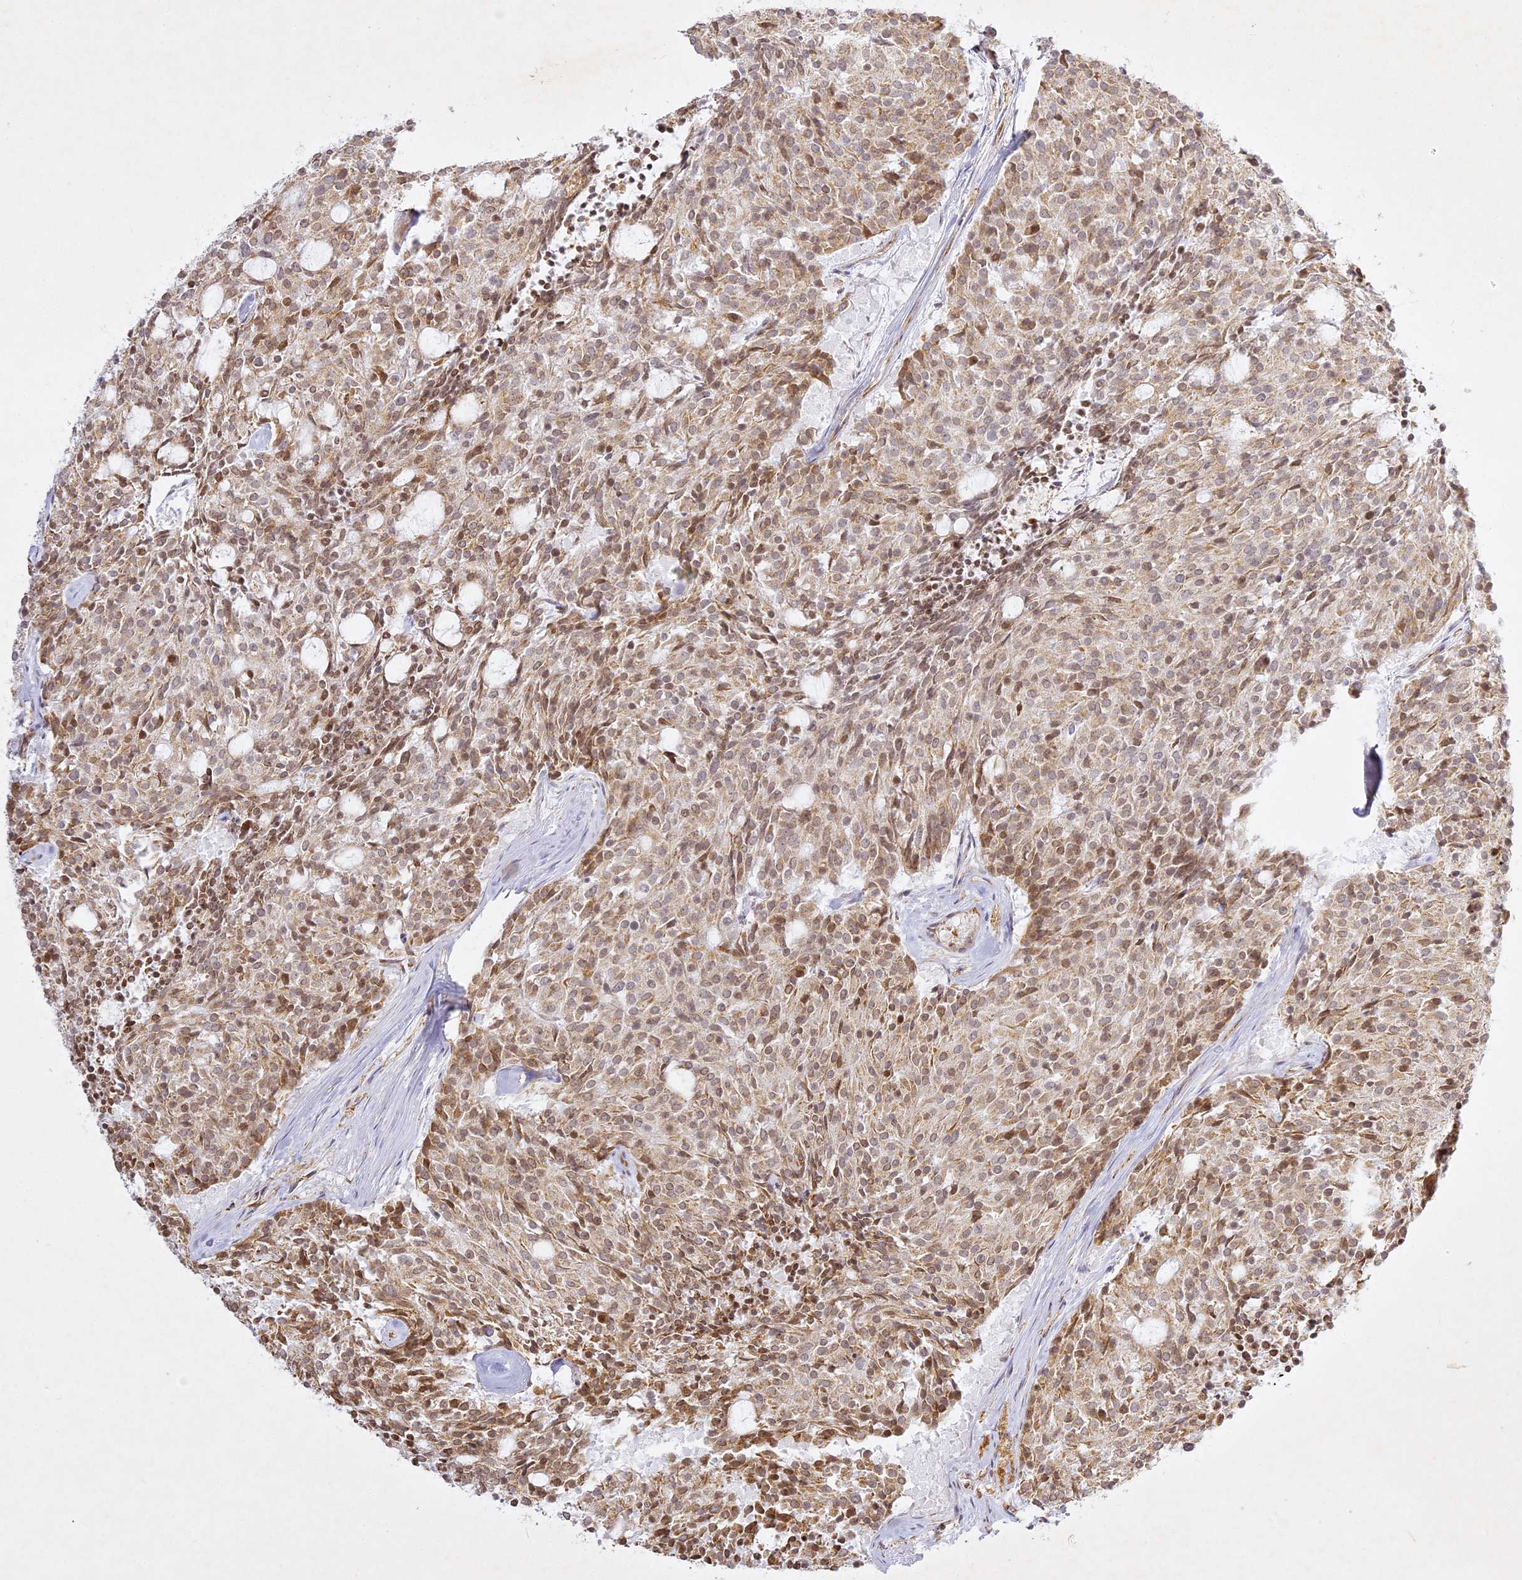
{"staining": {"intensity": "moderate", "quantity": ">75%", "location": "cytoplasmic/membranous,nuclear"}, "tissue": "carcinoid", "cell_type": "Tumor cells", "image_type": "cancer", "snomed": [{"axis": "morphology", "description": "Carcinoid, malignant, NOS"}, {"axis": "topography", "description": "Pancreas"}], "caption": "Approximately >75% of tumor cells in human carcinoid display moderate cytoplasmic/membranous and nuclear protein expression as visualized by brown immunohistochemical staining.", "gene": "SLC30A5", "patient": {"sex": "female", "age": 54}}